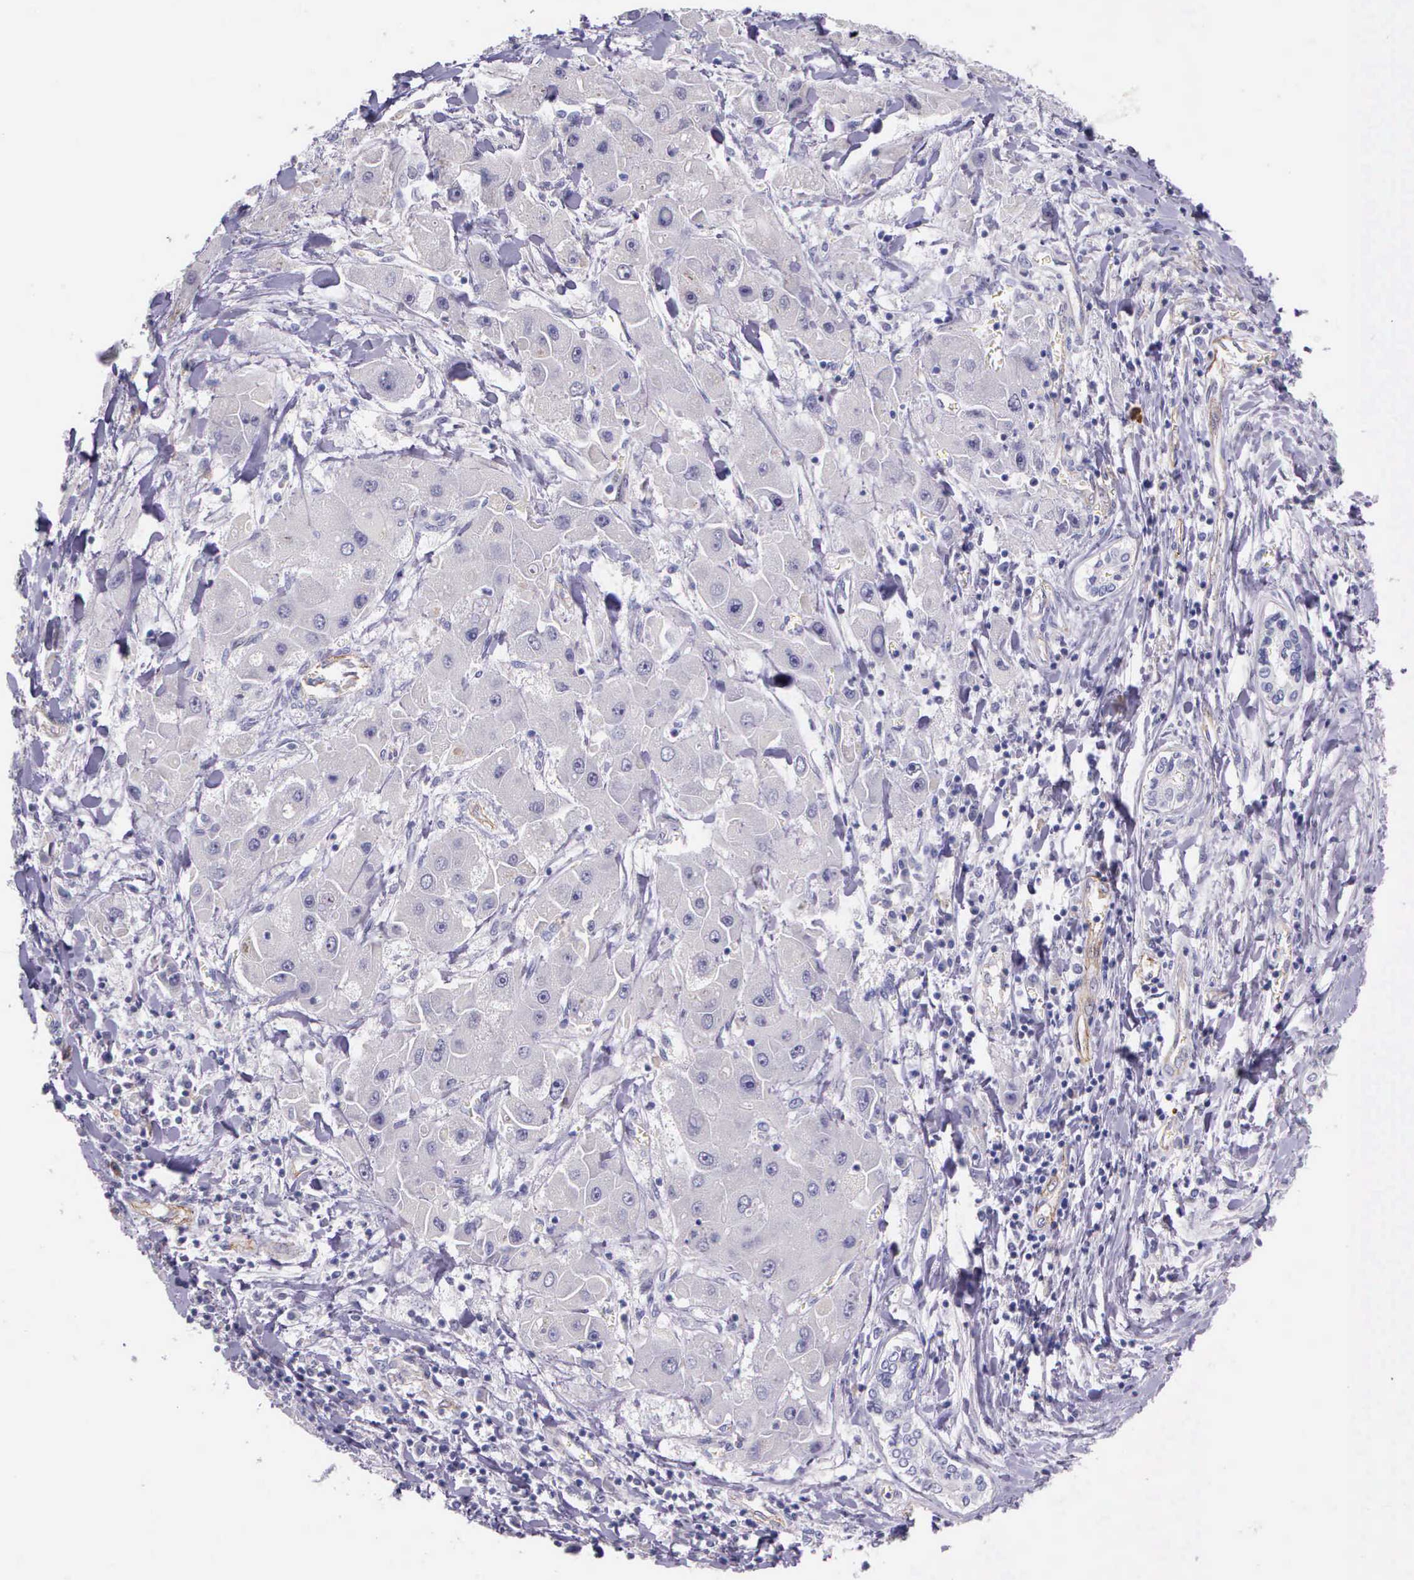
{"staining": {"intensity": "negative", "quantity": "none", "location": "none"}, "tissue": "liver cancer", "cell_type": "Tumor cells", "image_type": "cancer", "snomed": [{"axis": "morphology", "description": "Carcinoma, Hepatocellular, NOS"}, {"axis": "topography", "description": "Liver"}], "caption": "Immunohistochemistry (IHC) of hepatocellular carcinoma (liver) displays no expression in tumor cells. (Stains: DAB (3,3'-diaminobenzidine) immunohistochemistry with hematoxylin counter stain, Microscopy: brightfield microscopy at high magnification).", "gene": "THSD7A", "patient": {"sex": "male", "age": 24}}